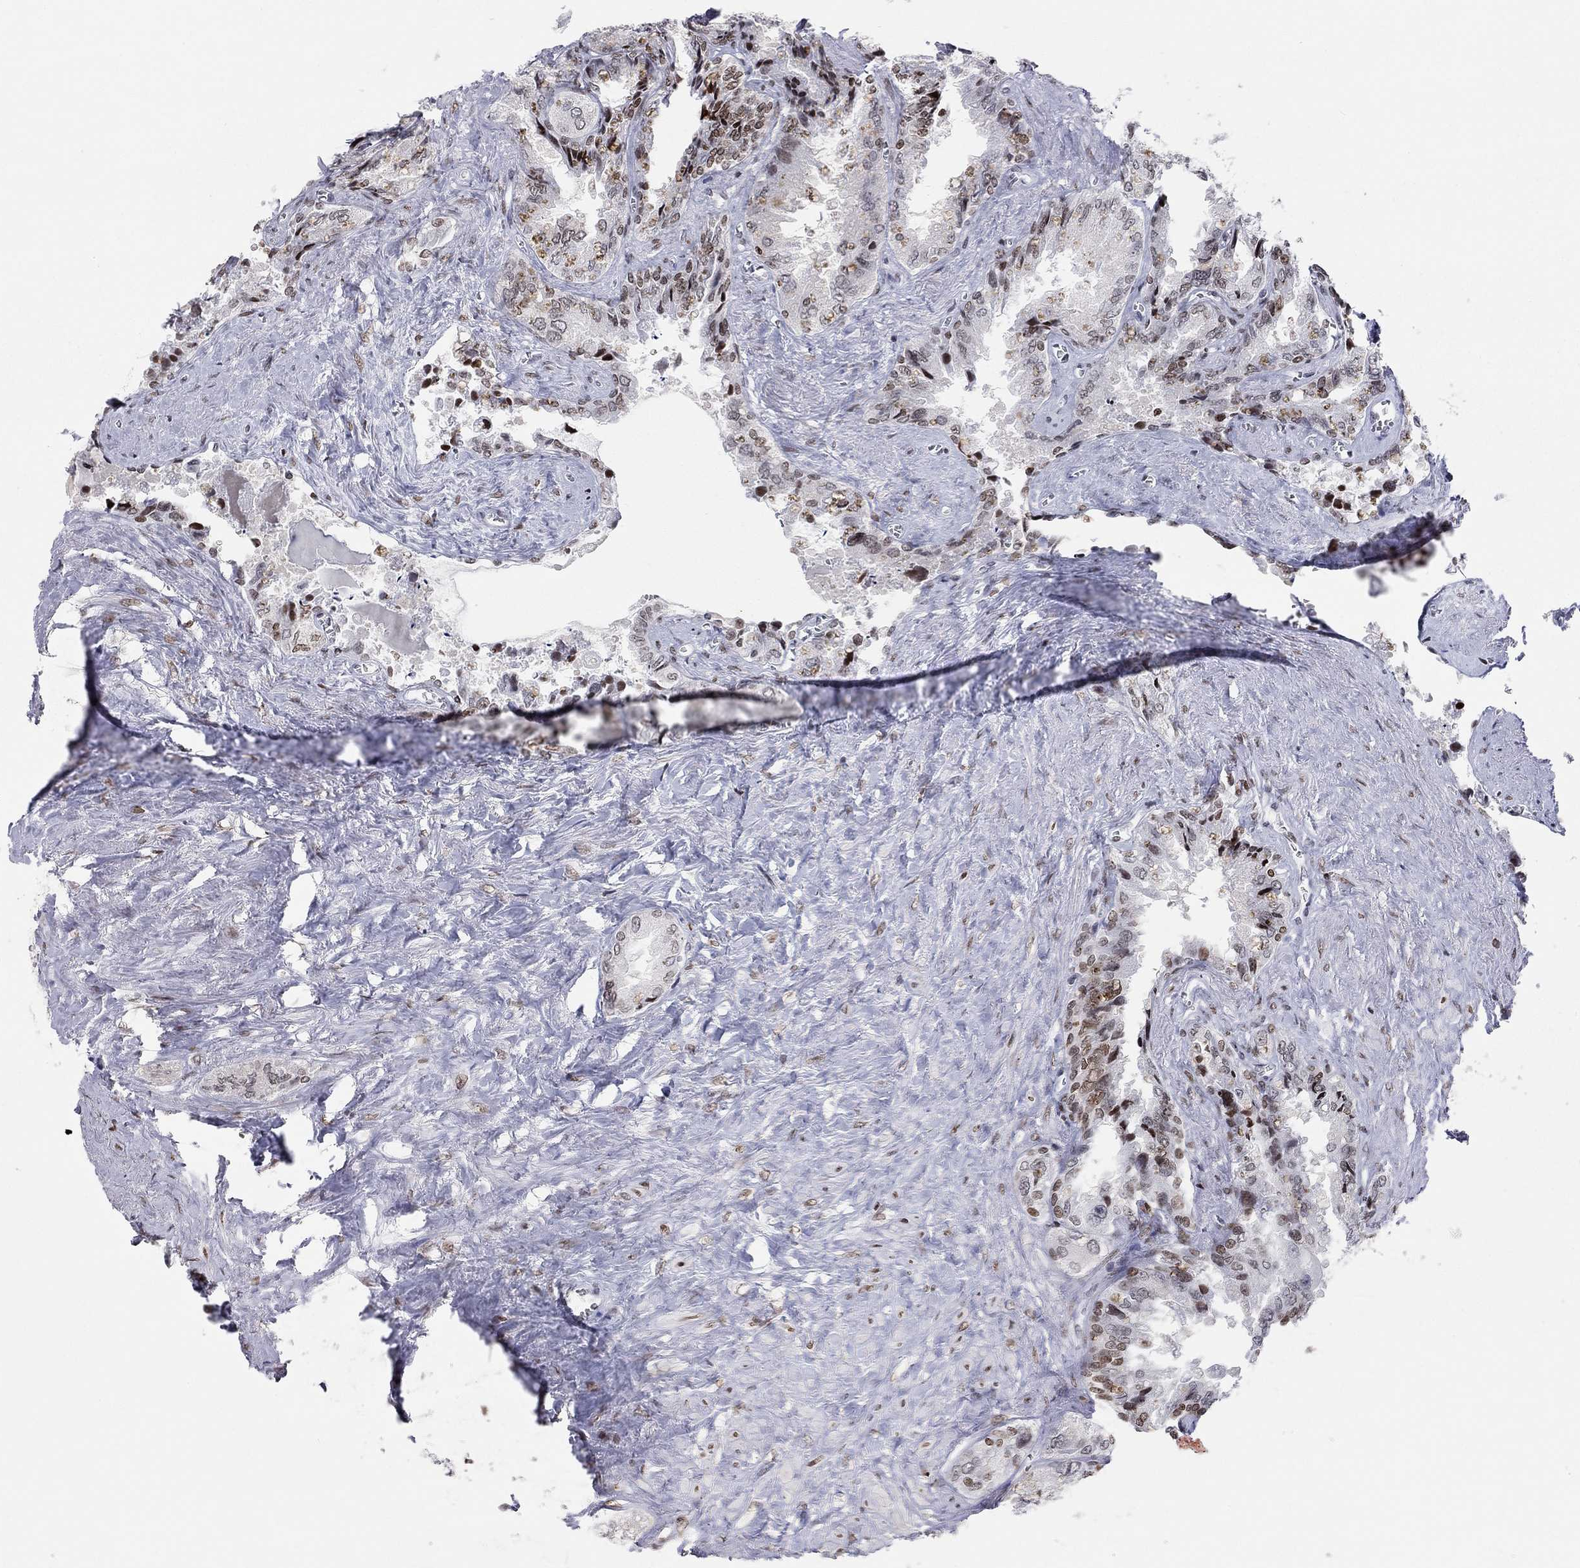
{"staining": {"intensity": "moderate", "quantity": "<25%", "location": "nuclear"}, "tissue": "seminal vesicle", "cell_type": "Glandular cells", "image_type": "normal", "snomed": [{"axis": "morphology", "description": "Normal tissue, NOS"}, {"axis": "topography", "description": "Seminal veicle"}], "caption": "Immunohistochemical staining of normal human seminal vesicle demonstrates low levels of moderate nuclear positivity in approximately <25% of glandular cells.", "gene": "H2AX", "patient": {"sex": "male", "age": 67}}